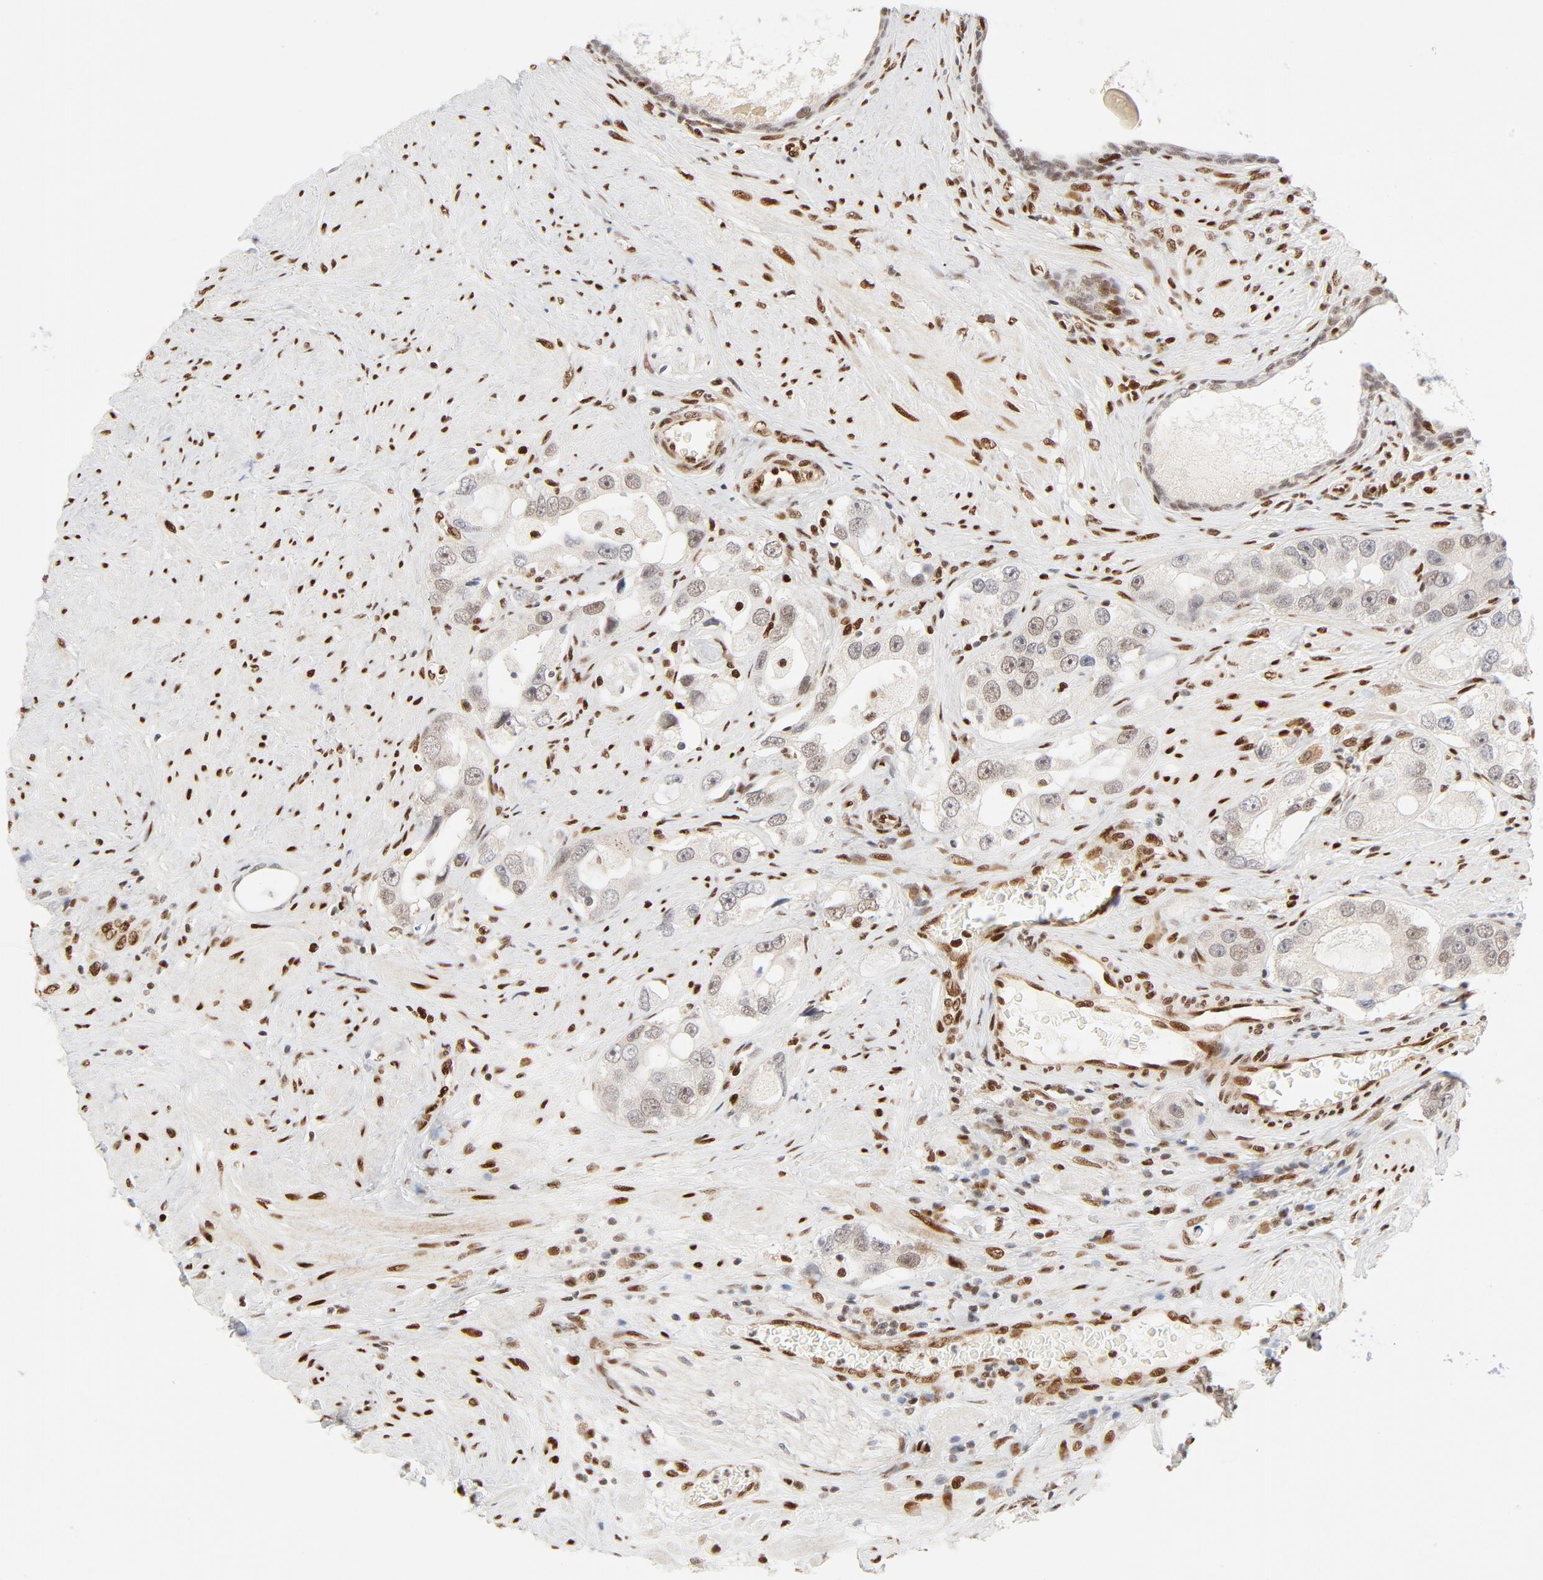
{"staining": {"intensity": "weak", "quantity": "<25%", "location": "nuclear"}, "tissue": "prostate cancer", "cell_type": "Tumor cells", "image_type": "cancer", "snomed": [{"axis": "morphology", "description": "Adenocarcinoma, High grade"}, {"axis": "topography", "description": "Prostate"}], "caption": "Immunohistochemistry (IHC) image of neoplastic tissue: human prostate adenocarcinoma (high-grade) stained with DAB shows no significant protein positivity in tumor cells.", "gene": "MEF2A", "patient": {"sex": "male", "age": 63}}